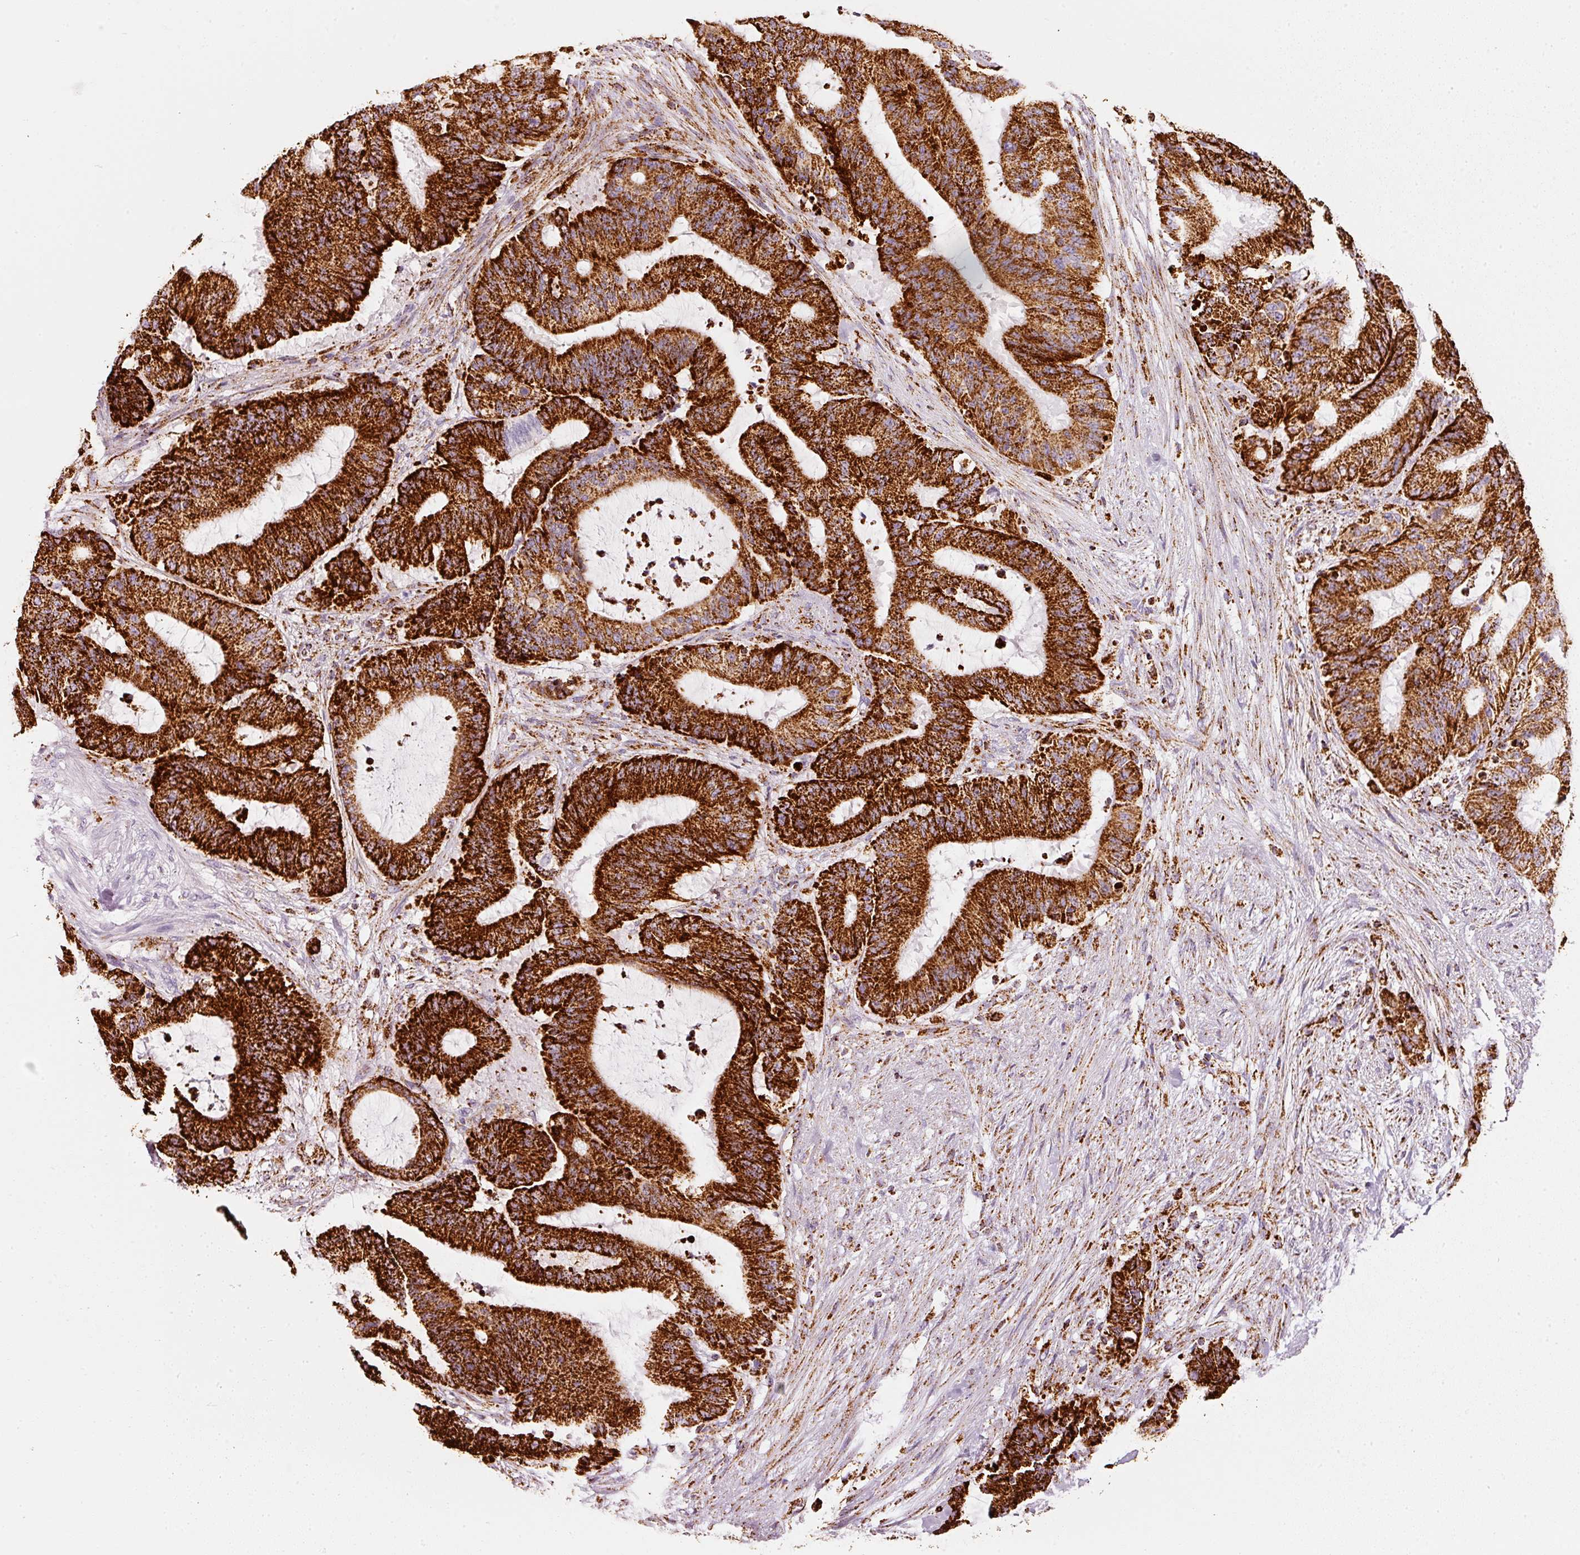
{"staining": {"intensity": "strong", "quantity": ">75%", "location": "cytoplasmic/membranous"}, "tissue": "liver cancer", "cell_type": "Tumor cells", "image_type": "cancer", "snomed": [{"axis": "morphology", "description": "Normal tissue, NOS"}, {"axis": "morphology", "description": "Cholangiocarcinoma"}, {"axis": "topography", "description": "Liver"}, {"axis": "topography", "description": "Peripheral nerve tissue"}], "caption": "Immunohistochemistry staining of liver cholangiocarcinoma, which reveals high levels of strong cytoplasmic/membranous expression in about >75% of tumor cells indicating strong cytoplasmic/membranous protein expression. The staining was performed using DAB (3,3'-diaminobenzidine) (brown) for protein detection and nuclei were counterstained in hematoxylin (blue).", "gene": "MT-CO2", "patient": {"sex": "female", "age": 73}}